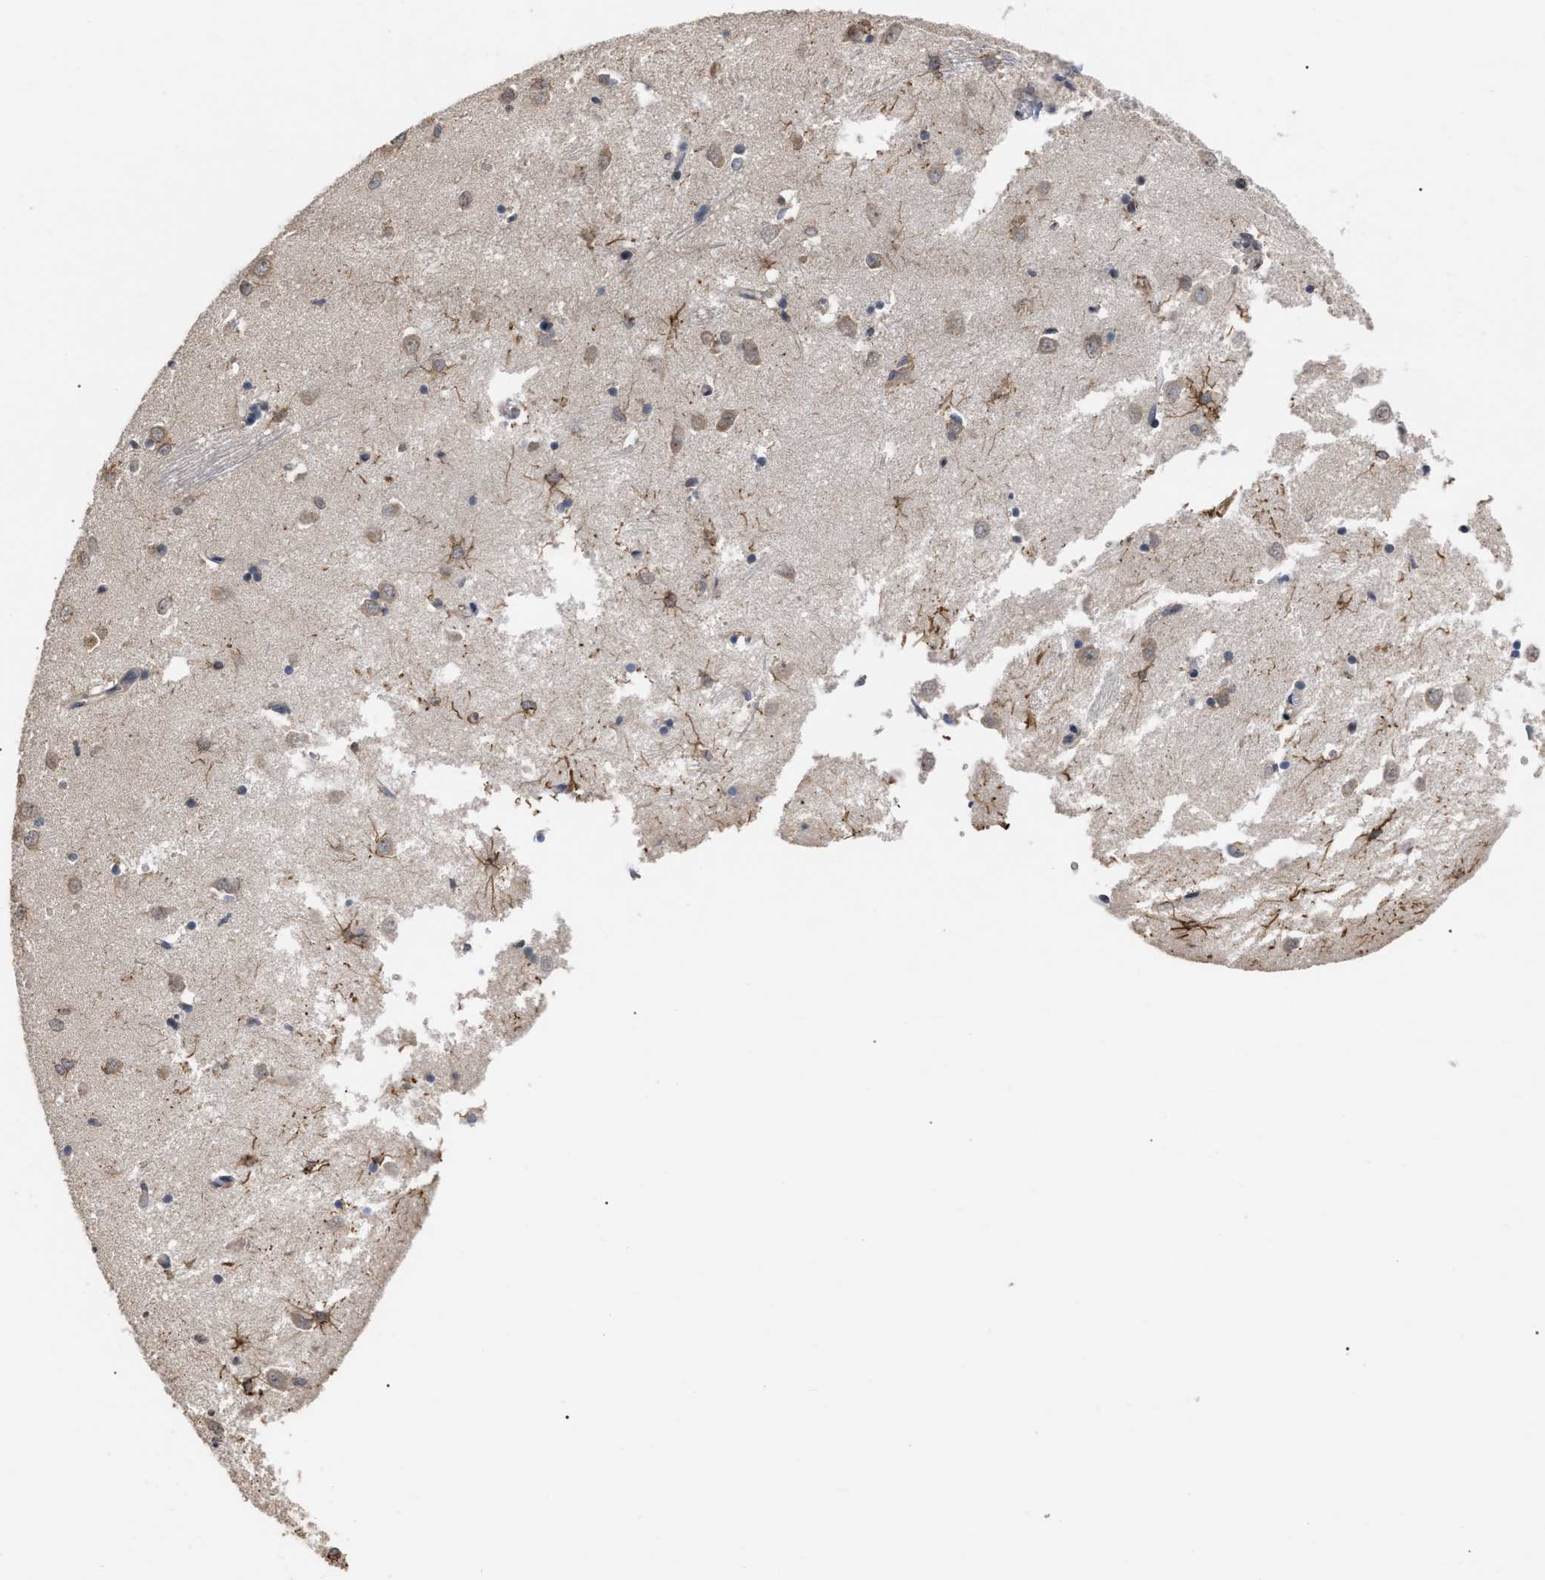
{"staining": {"intensity": "moderate", "quantity": "<25%", "location": "cytoplasmic/membranous,nuclear"}, "tissue": "caudate", "cell_type": "Glial cells", "image_type": "normal", "snomed": [{"axis": "morphology", "description": "Normal tissue, NOS"}, {"axis": "topography", "description": "Lateral ventricle wall"}], "caption": "Protein expression analysis of unremarkable caudate demonstrates moderate cytoplasmic/membranous,nuclear staining in about <25% of glial cells. Nuclei are stained in blue.", "gene": "JAZF1", "patient": {"sex": "female", "age": 19}}